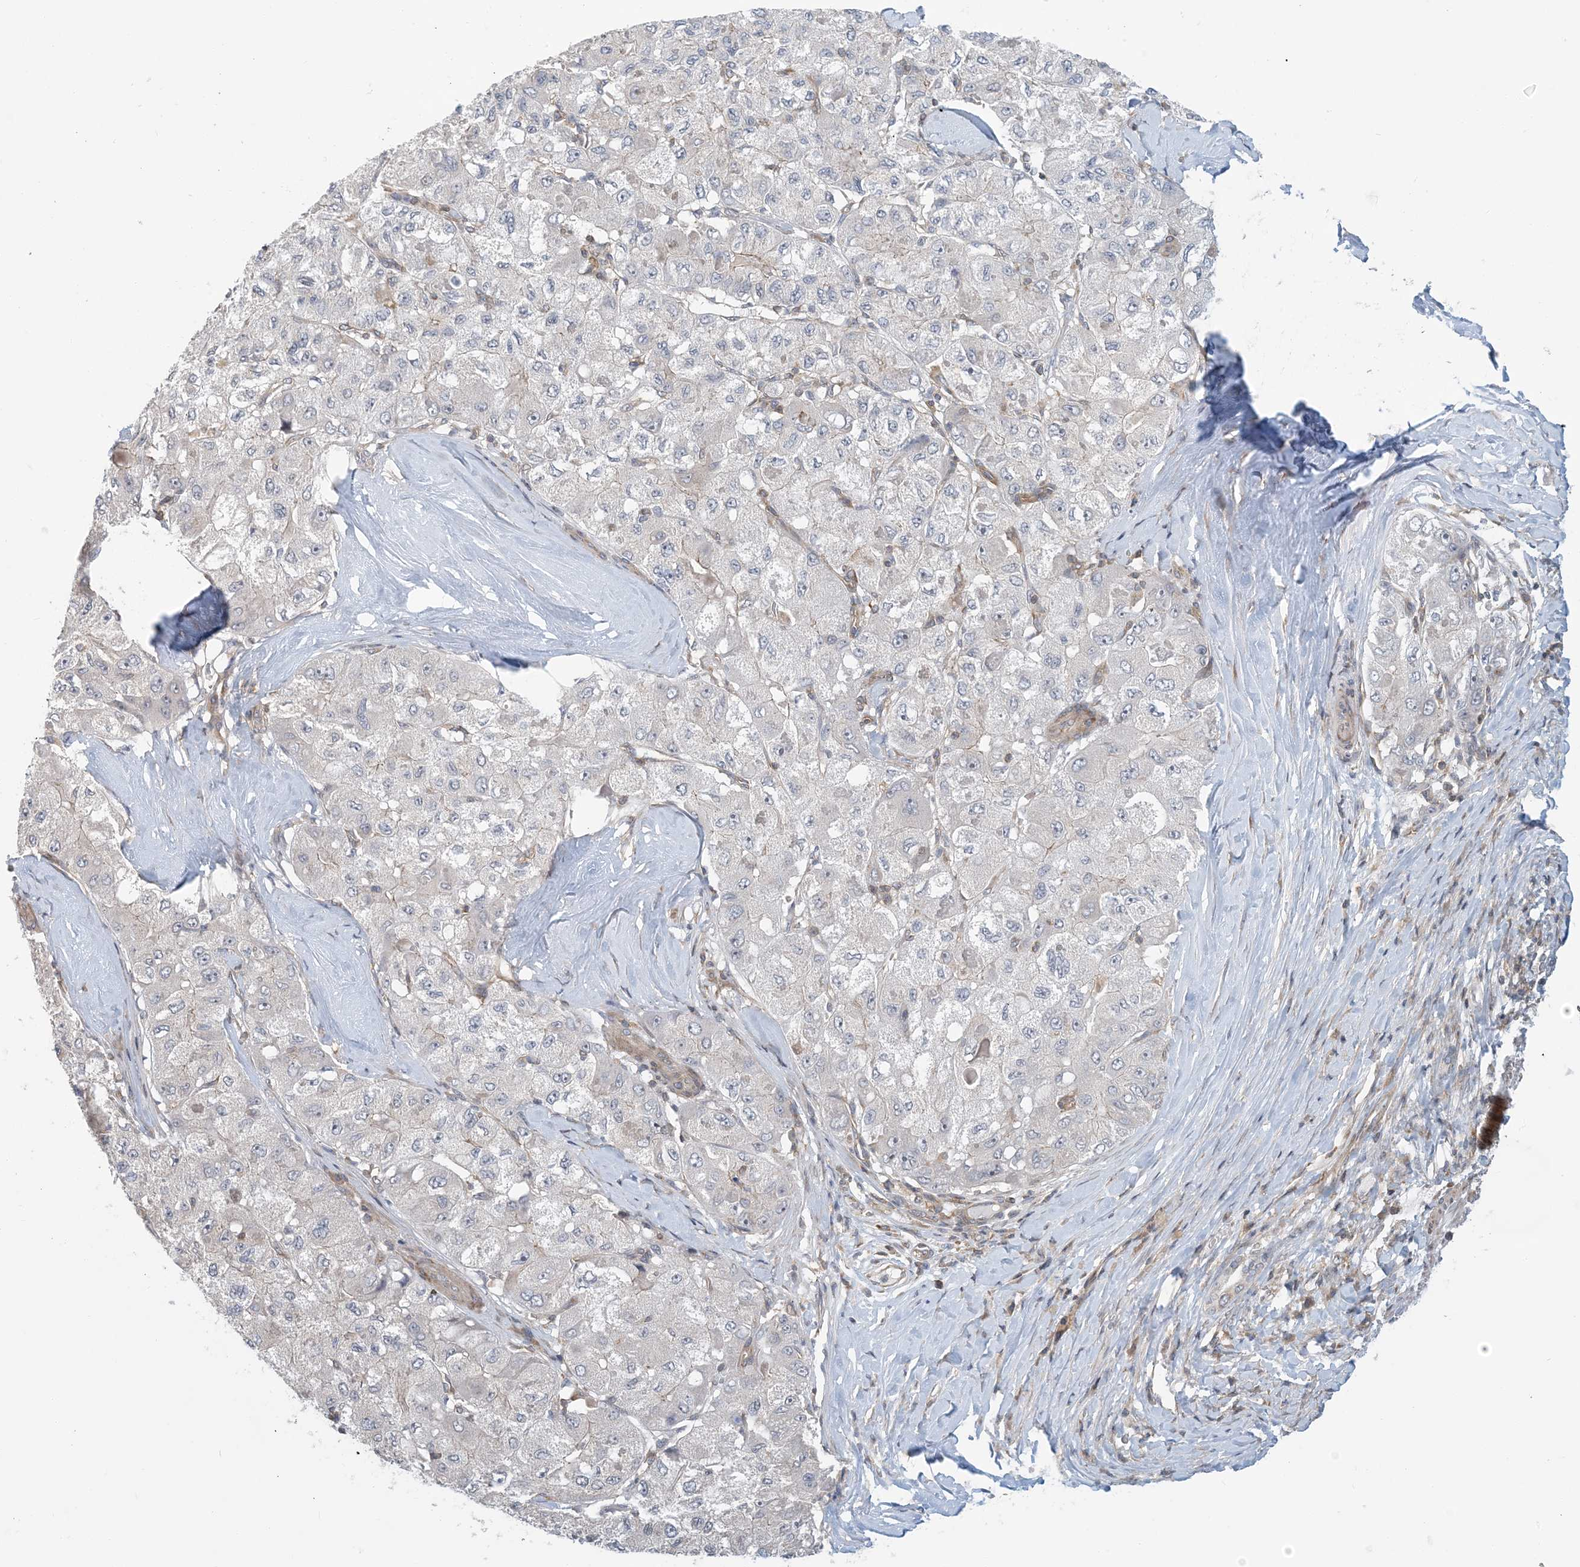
{"staining": {"intensity": "negative", "quantity": "none", "location": "none"}, "tissue": "liver cancer", "cell_type": "Tumor cells", "image_type": "cancer", "snomed": [{"axis": "morphology", "description": "Carcinoma, Hepatocellular, NOS"}, {"axis": "topography", "description": "Liver"}], "caption": "IHC of liver cancer demonstrates no staining in tumor cells.", "gene": "ATP13A2", "patient": {"sex": "male", "age": 80}}